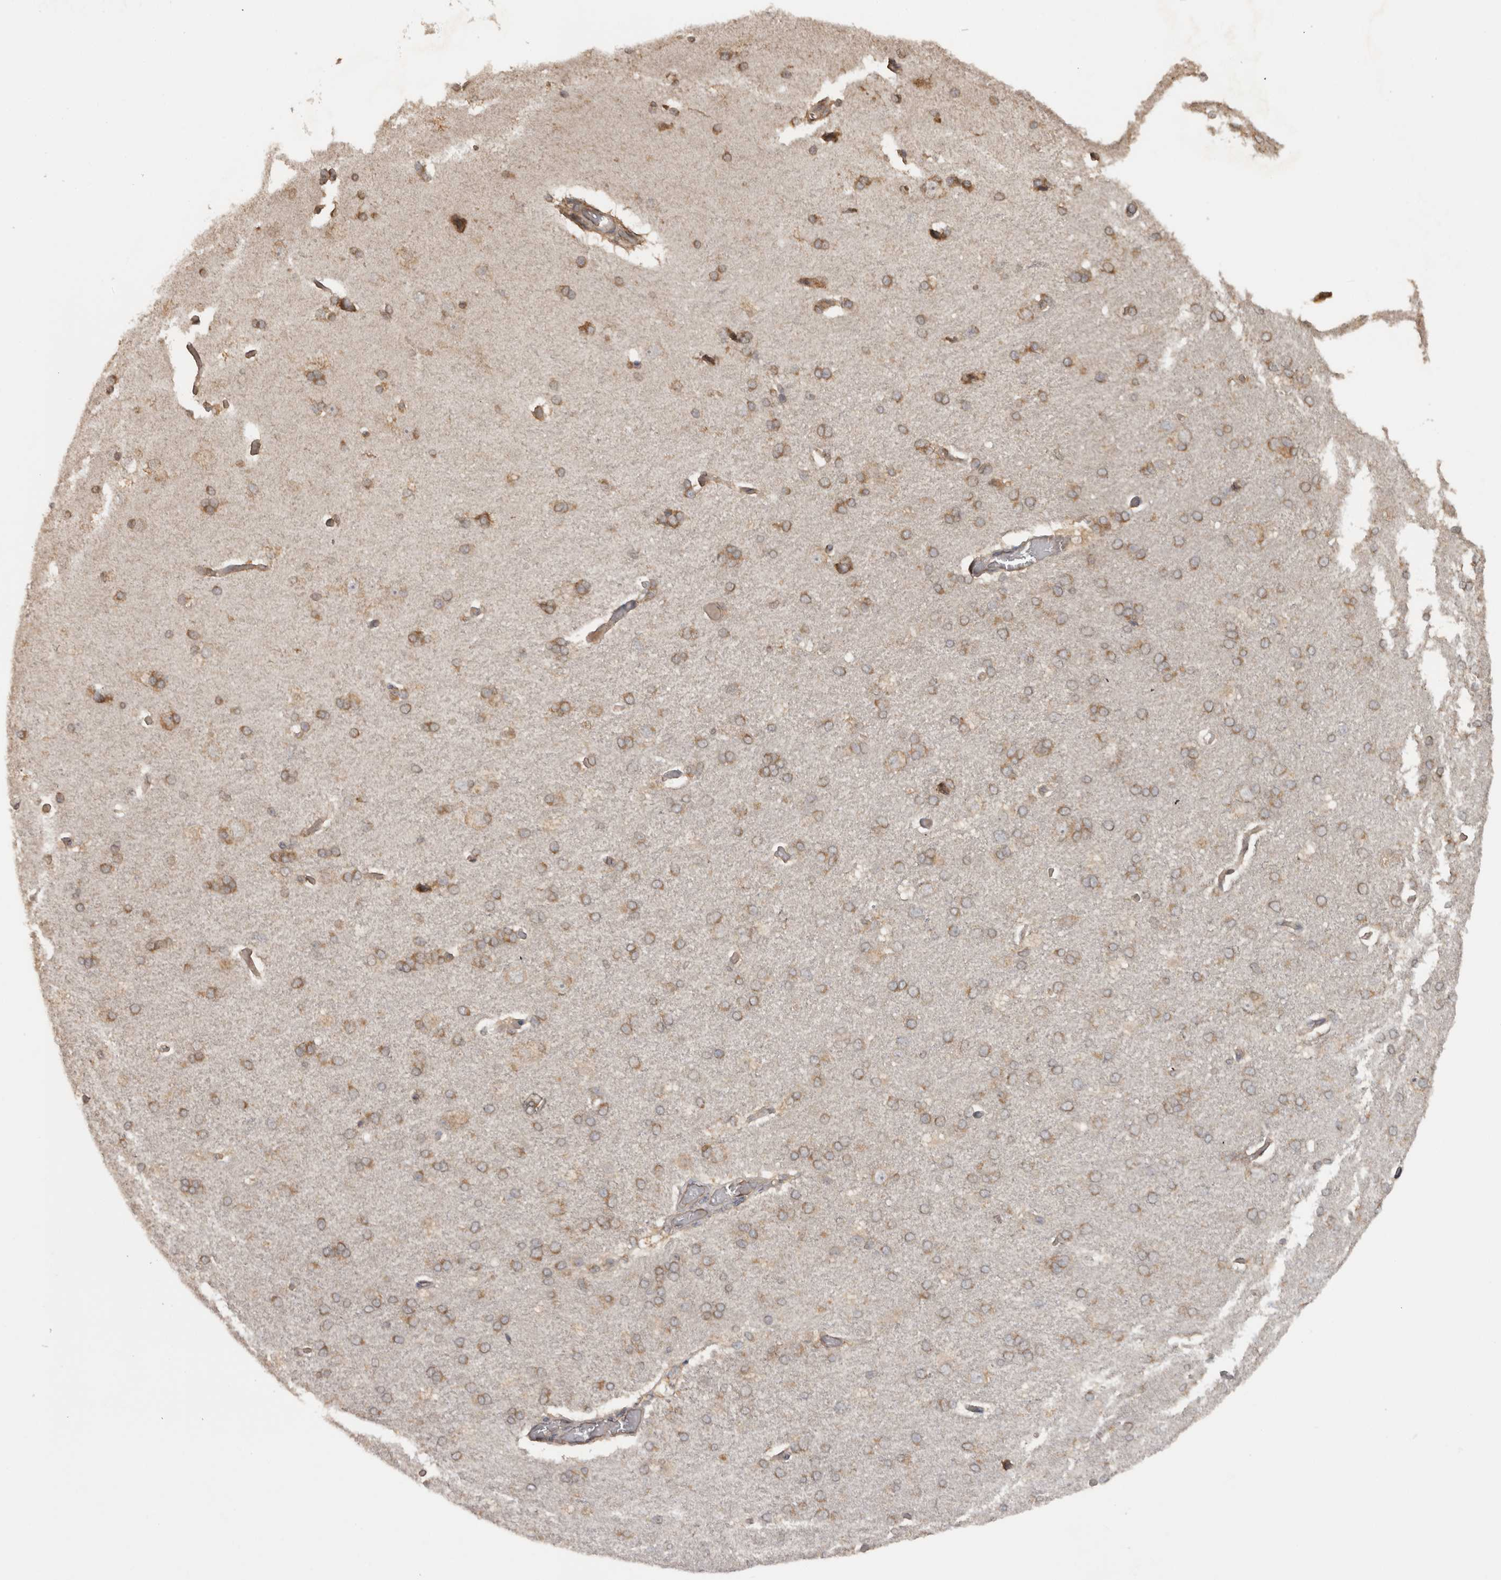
{"staining": {"intensity": "weak", "quantity": ">75%", "location": "cytoplasmic/membranous"}, "tissue": "cerebral cortex", "cell_type": "Endothelial cells", "image_type": "normal", "snomed": [{"axis": "morphology", "description": "Normal tissue, NOS"}, {"axis": "topography", "description": "Cerebral cortex"}], "caption": "Endothelial cells exhibit weak cytoplasmic/membranous positivity in approximately >75% of cells in normal cerebral cortex.", "gene": "MICU3", "patient": {"sex": "male", "age": 62}}